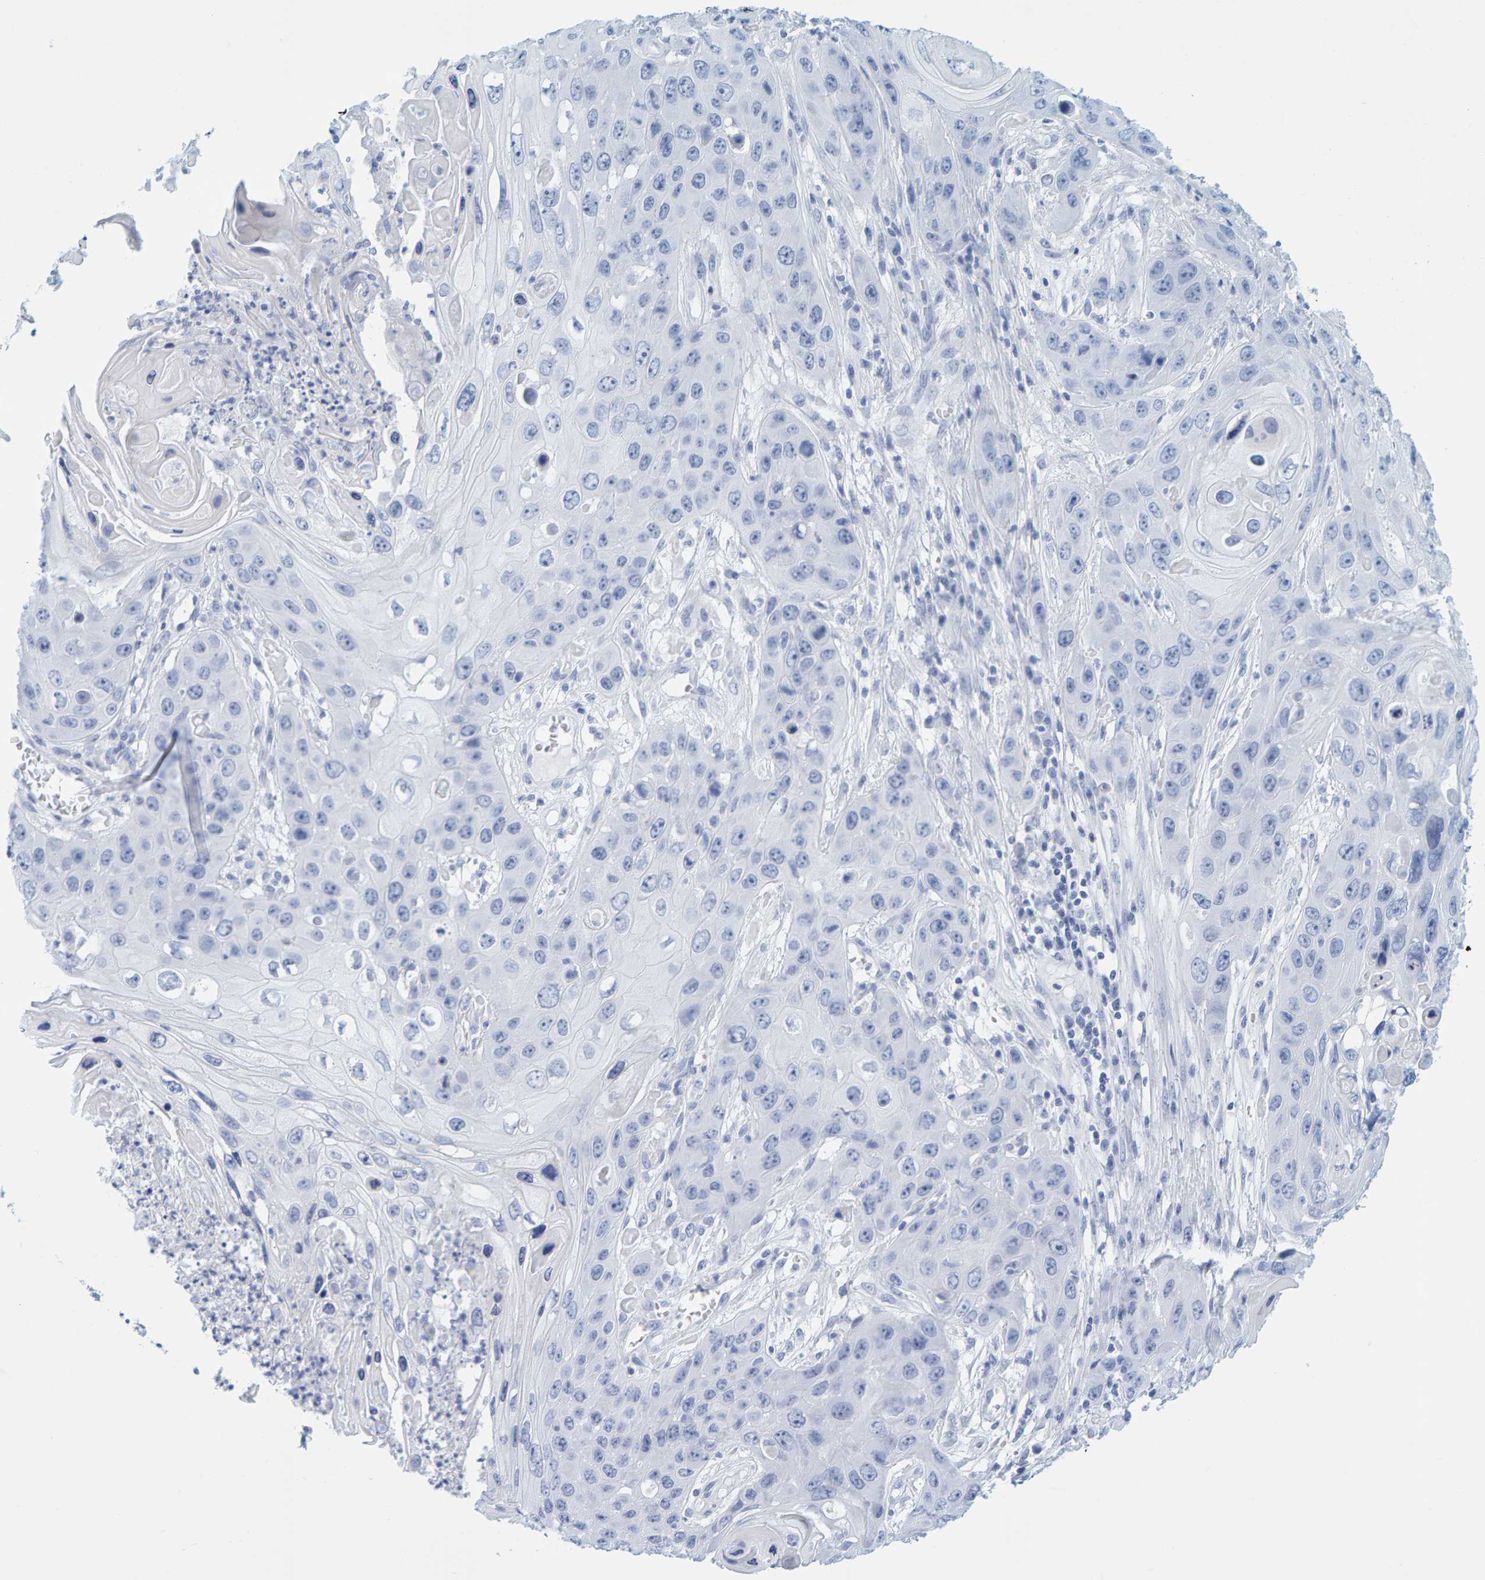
{"staining": {"intensity": "negative", "quantity": "none", "location": "none"}, "tissue": "skin cancer", "cell_type": "Tumor cells", "image_type": "cancer", "snomed": [{"axis": "morphology", "description": "Squamous cell carcinoma, NOS"}, {"axis": "topography", "description": "Skin"}], "caption": "This is an immunohistochemistry (IHC) image of human skin squamous cell carcinoma. There is no staining in tumor cells.", "gene": "SFTPC", "patient": {"sex": "male", "age": 55}}